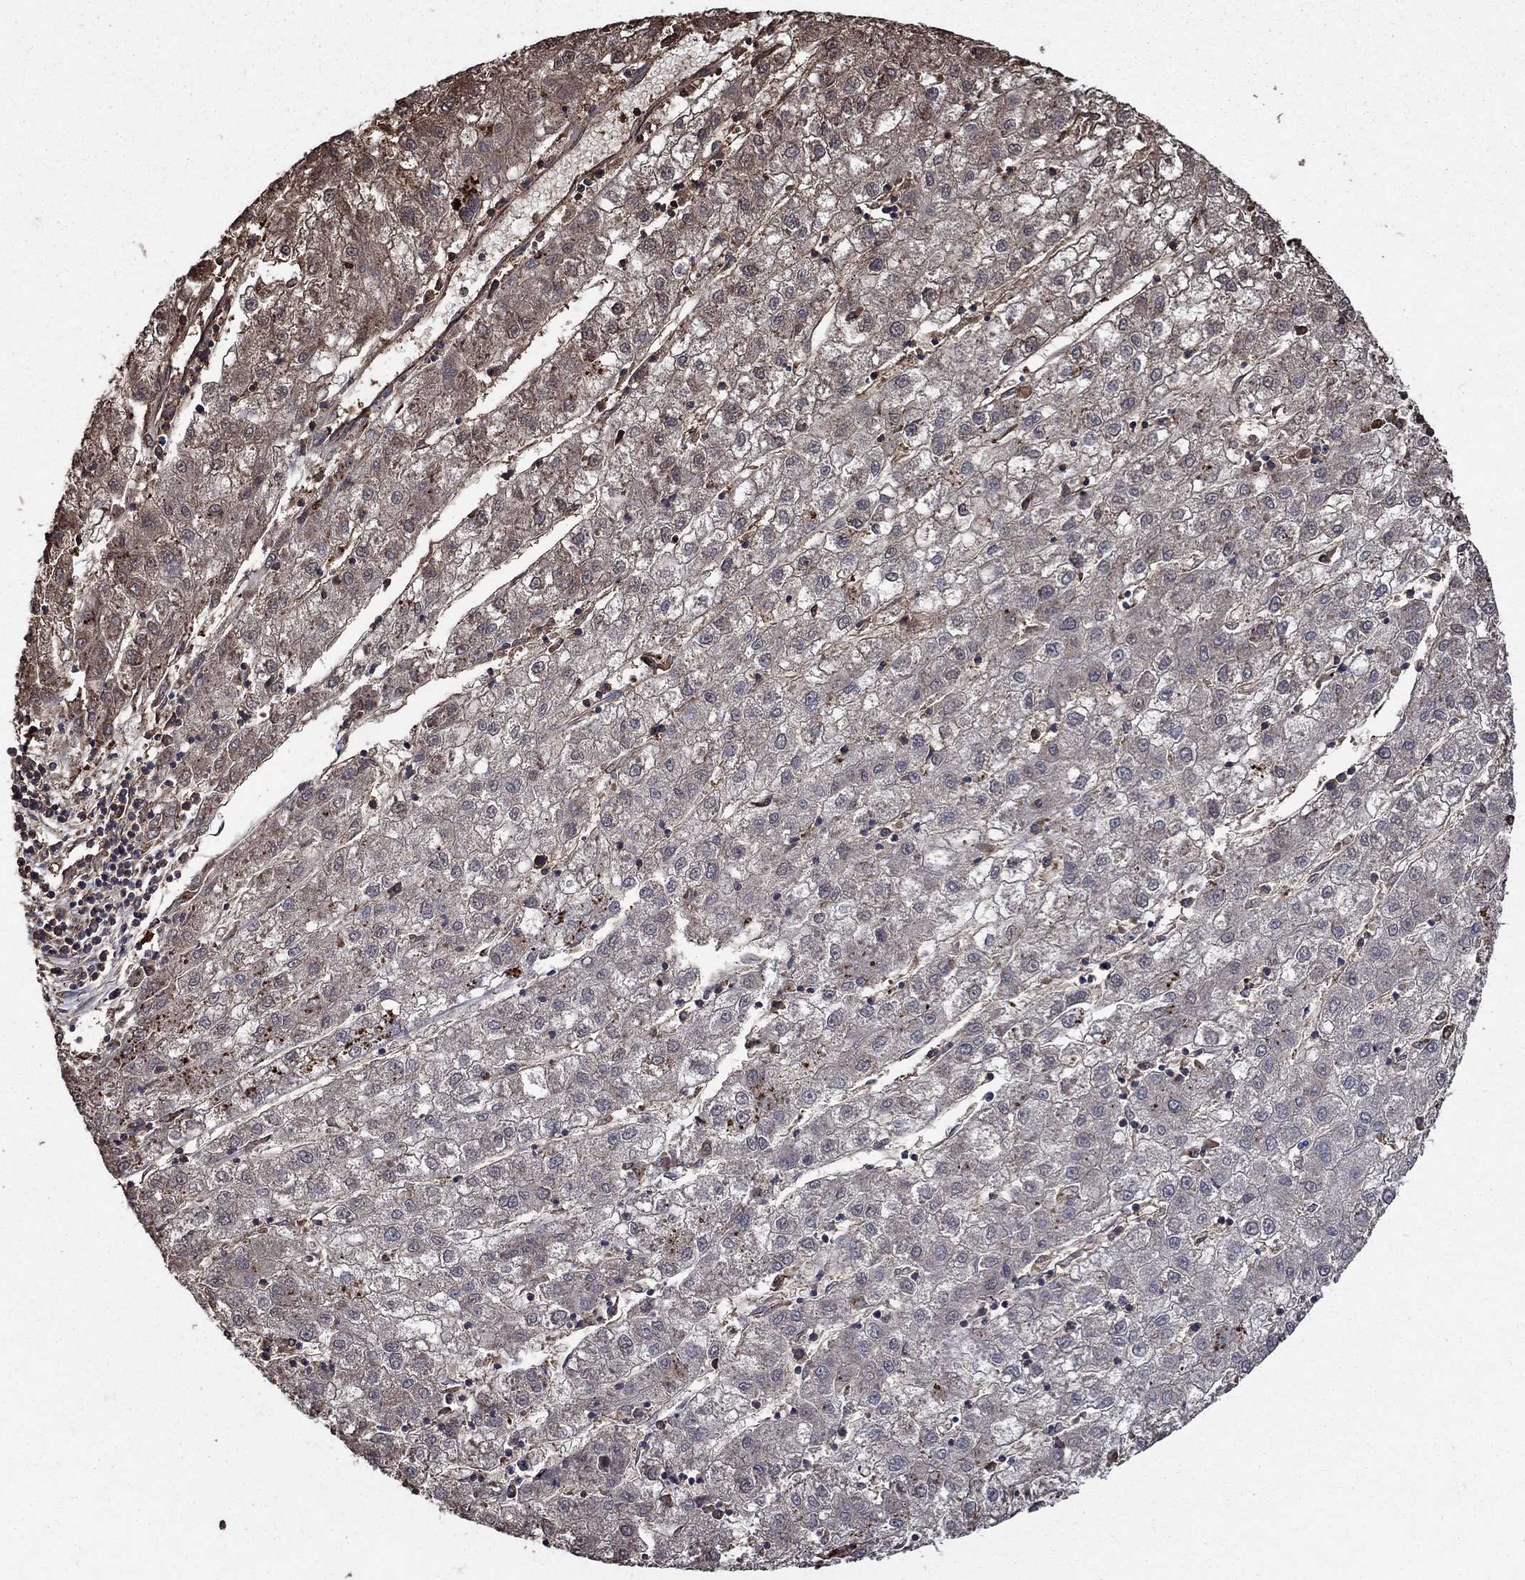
{"staining": {"intensity": "negative", "quantity": "none", "location": "none"}, "tissue": "liver cancer", "cell_type": "Tumor cells", "image_type": "cancer", "snomed": [{"axis": "morphology", "description": "Carcinoma, Hepatocellular, NOS"}, {"axis": "topography", "description": "Liver"}], "caption": "Photomicrograph shows no significant protein expression in tumor cells of liver cancer.", "gene": "GAPDH", "patient": {"sex": "male", "age": 72}}